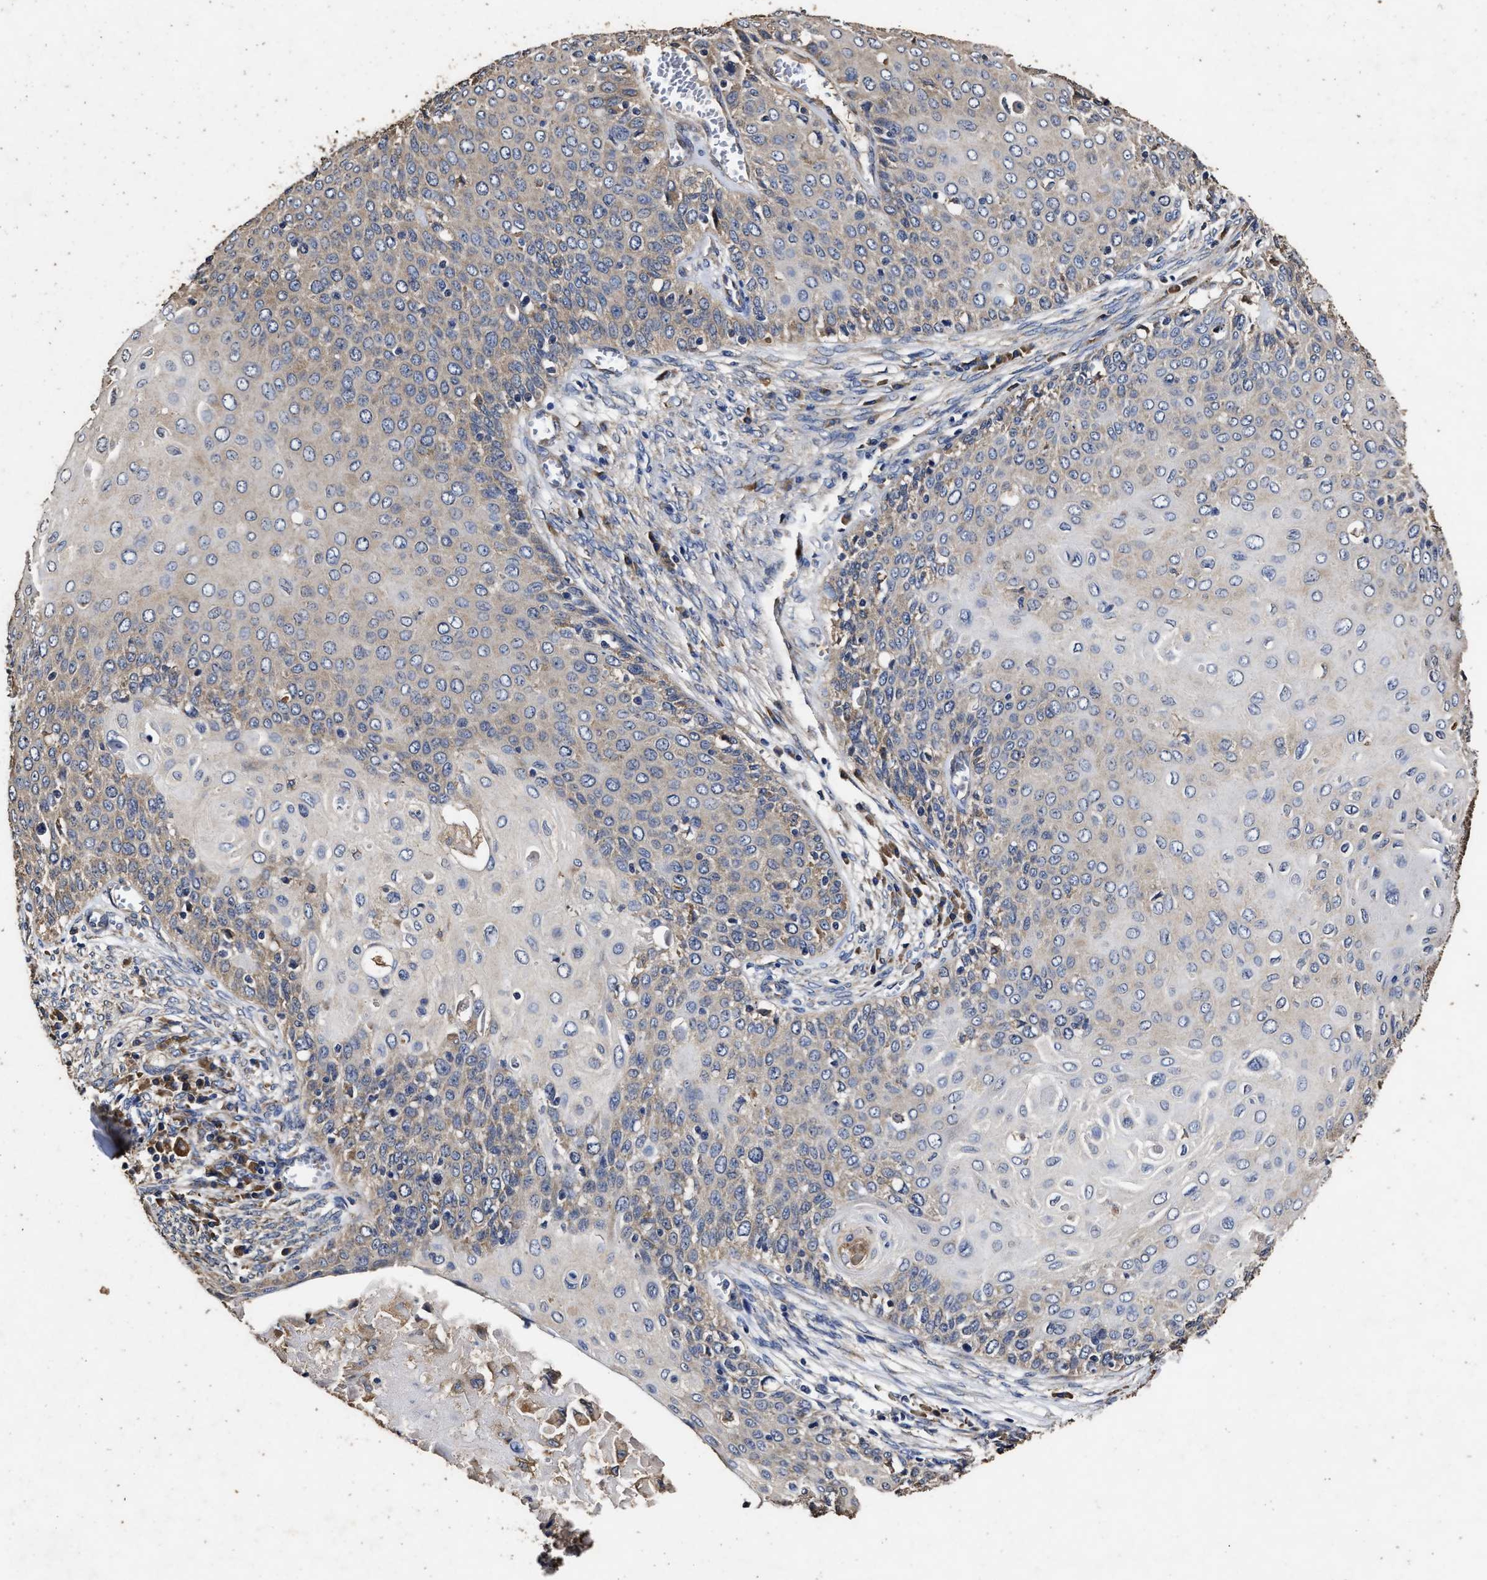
{"staining": {"intensity": "weak", "quantity": "25%-75%", "location": "cytoplasmic/membranous"}, "tissue": "cervical cancer", "cell_type": "Tumor cells", "image_type": "cancer", "snomed": [{"axis": "morphology", "description": "Squamous cell carcinoma, NOS"}, {"axis": "topography", "description": "Cervix"}], "caption": "Immunohistochemical staining of human cervical squamous cell carcinoma shows low levels of weak cytoplasmic/membranous positivity in about 25%-75% of tumor cells.", "gene": "PPM1K", "patient": {"sex": "female", "age": 39}}